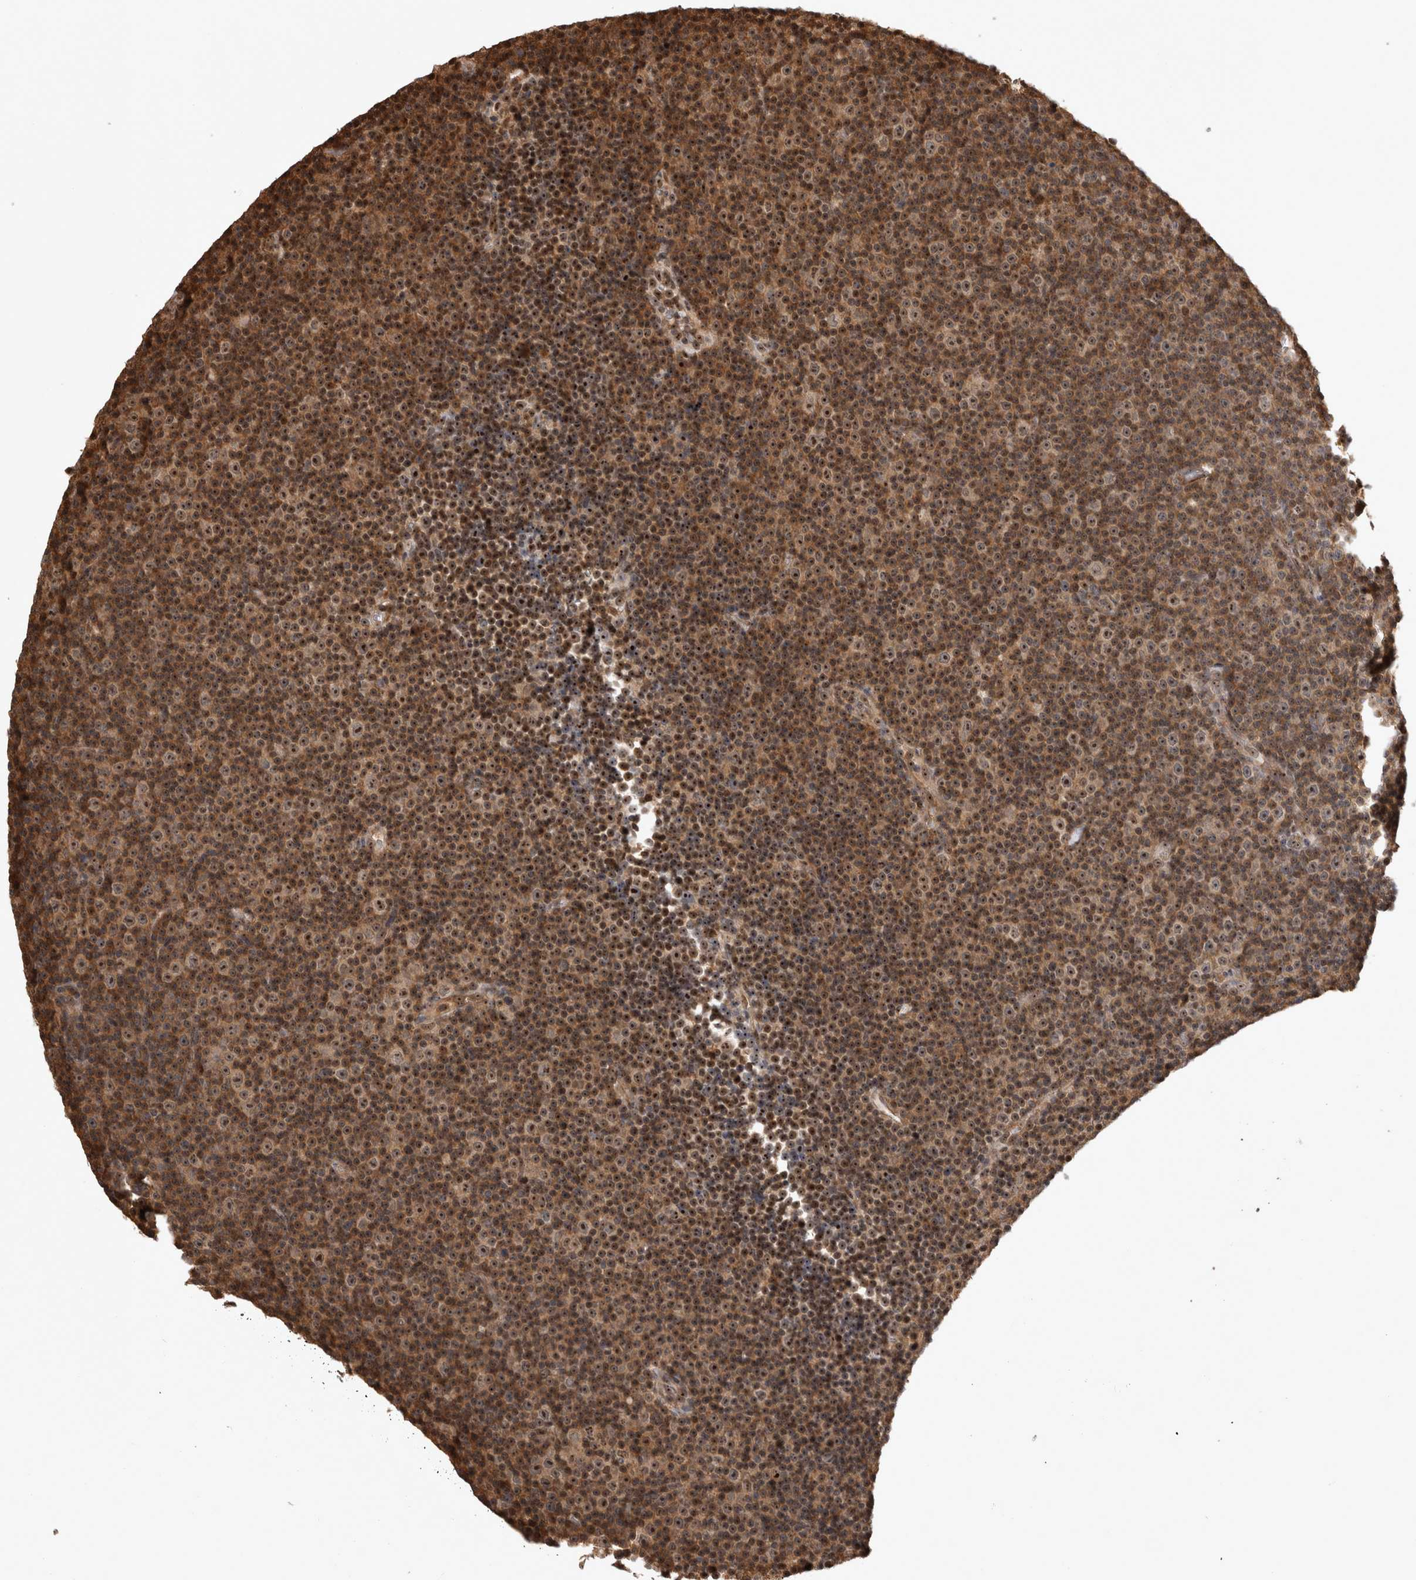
{"staining": {"intensity": "strong", "quantity": "25%-75%", "location": "cytoplasmic/membranous,nuclear"}, "tissue": "lymphoma", "cell_type": "Tumor cells", "image_type": "cancer", "snomed": [{"axis": "morphology", "description": "Malignant lymphoma, non-Hodgkin's type, Low grade"}, {"axis": "topography", "description": "Lymph node"}], "caption": "The micrograph displays immunohistochemical staining of malignant lymphoma, non-Hodgkin's type (low-grade). There is strong cytoplasmic/membranous and nuclear staining is appreciated in approximately 25%-75% of tumor cells.", "gene": "TDRD7", "patient": {"sex": "female", "age": 67}}